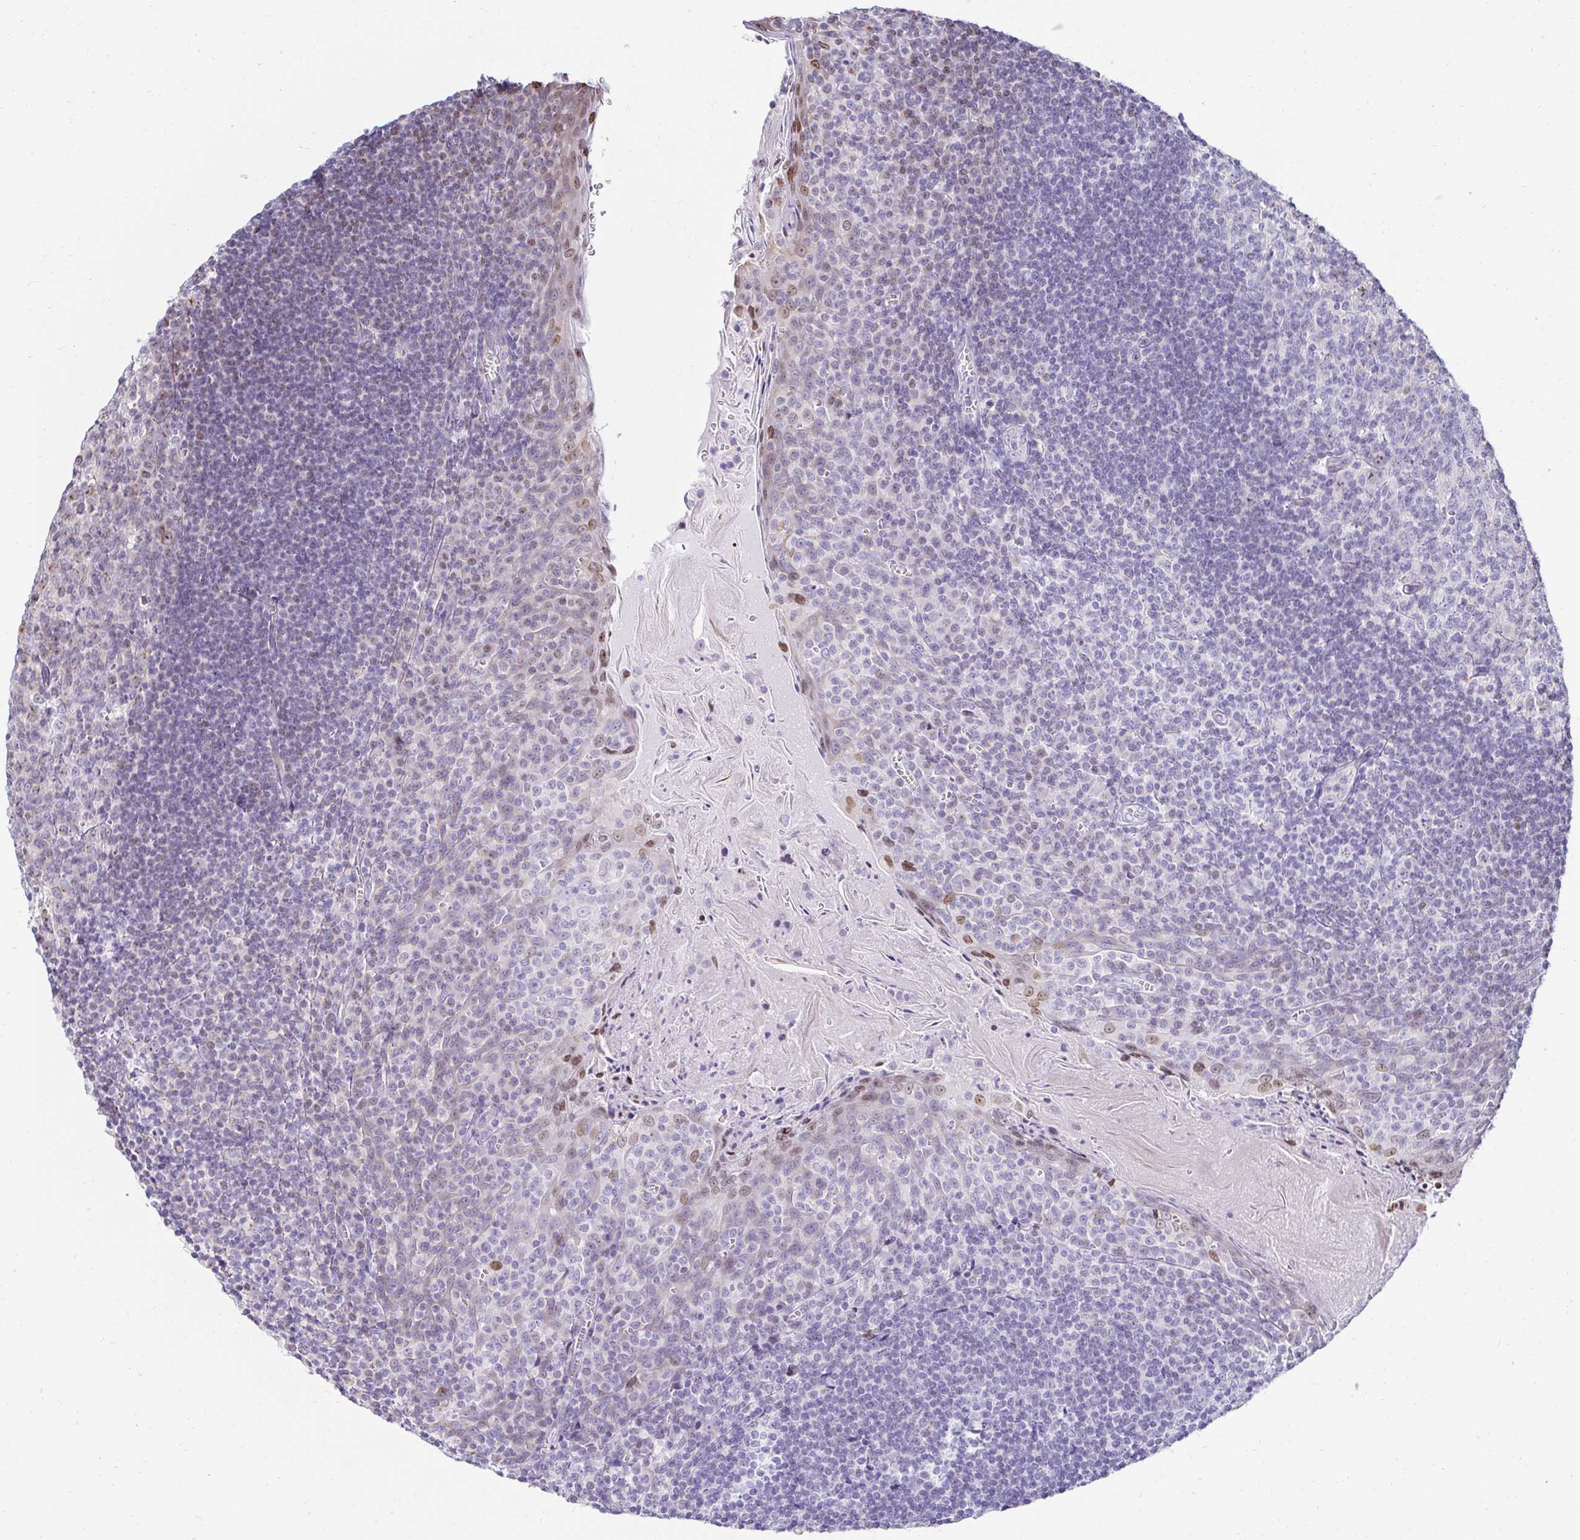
{"staining": {"intensity": "negative", "quantity": "none", "location": "none"}, "tissue": "tonsil", "cell_type": "Germinal center cells", "image_type": "normal", "snomed": [{"axis": "morphology", "description": "Normal tissue, NOS"}, {"axis": "topography", "description": "Tonsil"}], "caption": "Germinal center cells are negative for brown protein staining in benign tonsil. (IHC, brightfield microscopy, high magnification).", "gene": "CAPSL", "patient": {"sex": "male", "age": 27}}